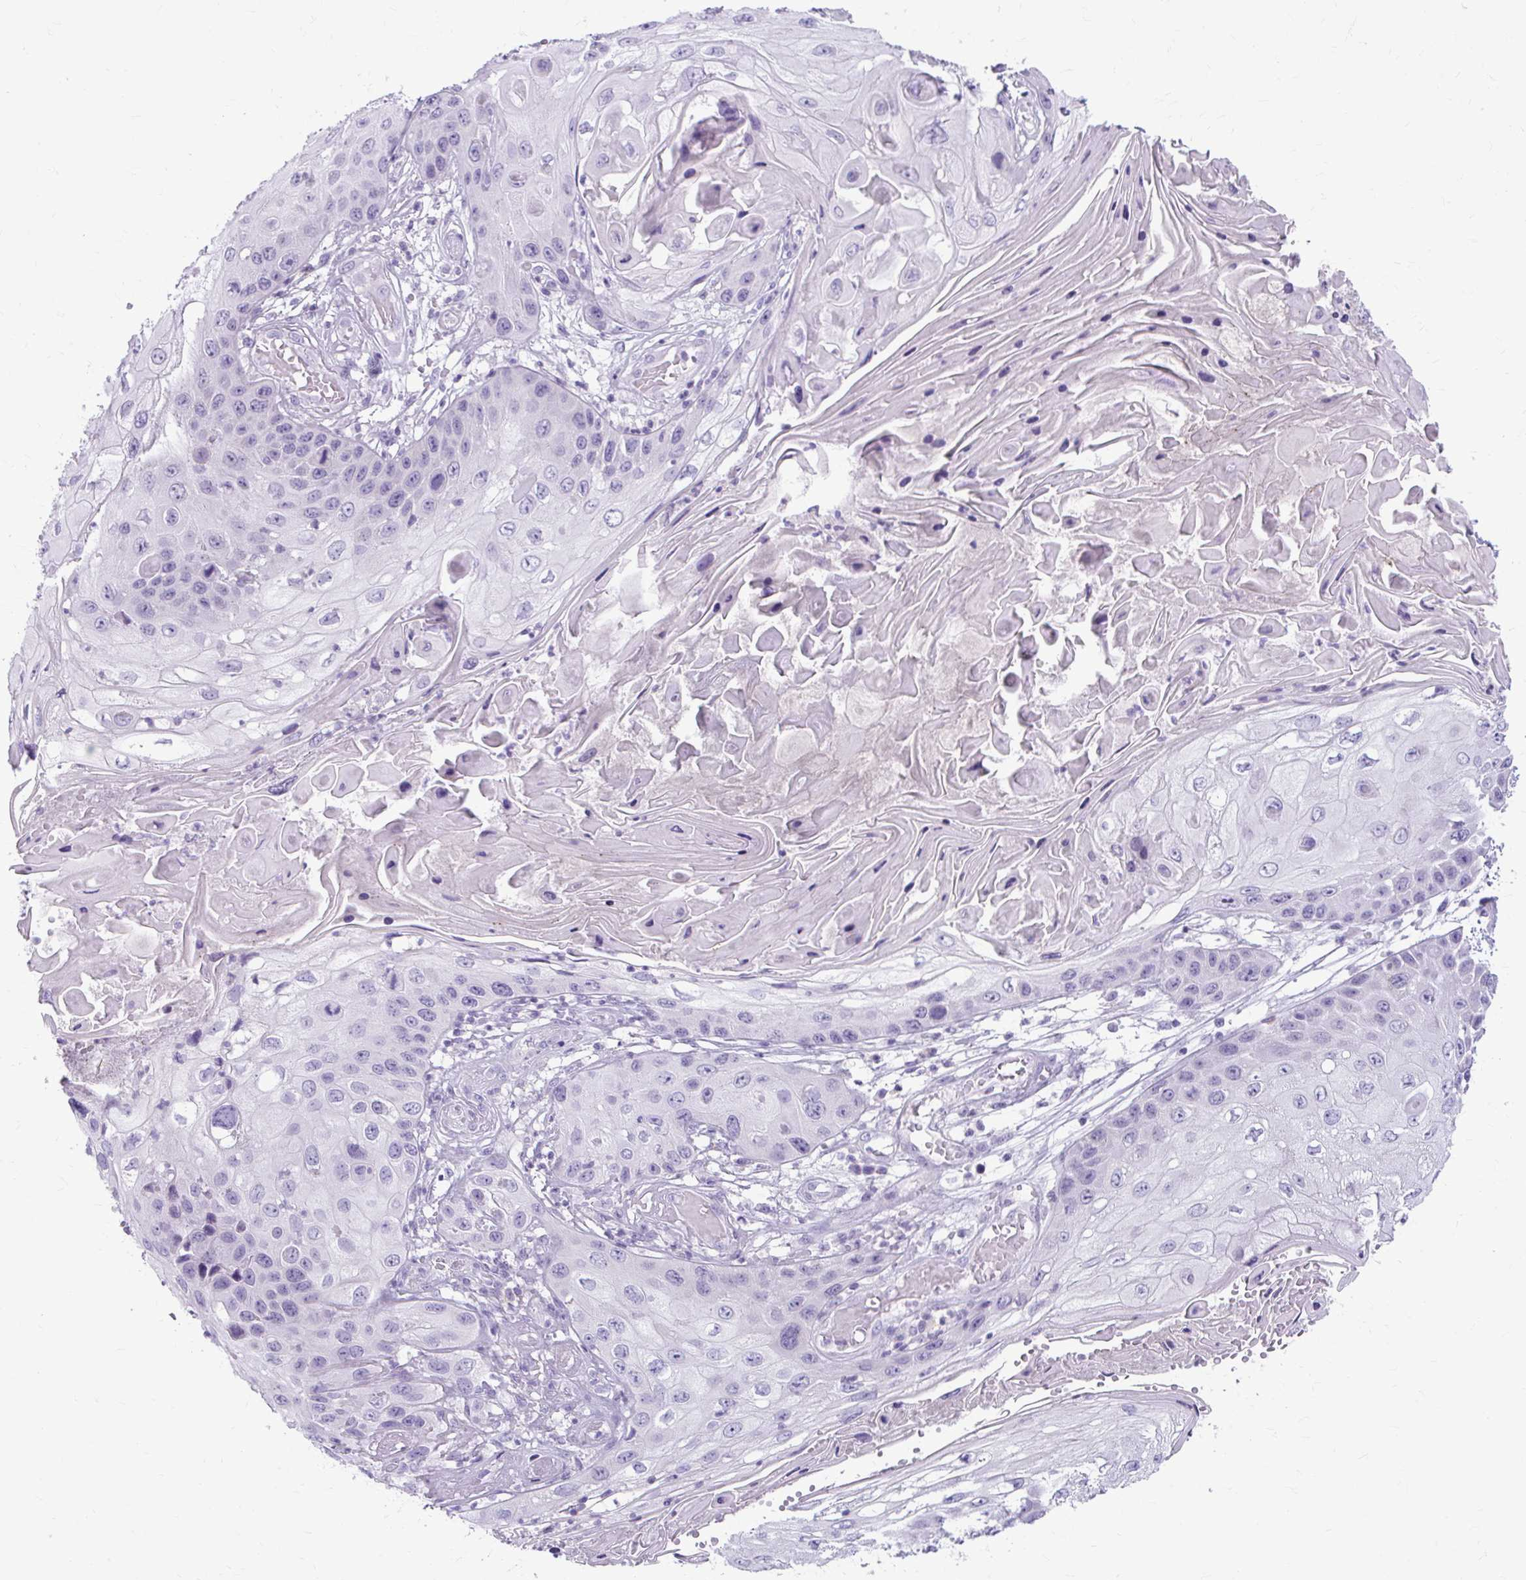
{"staining": {"intensity": "negative", "quantity": "none", "location": "none"}, "tissue": "skin cancer", "cell_type": "Tumor cells", "image_type": "cancer", "snomed": [{"axis": "morphology", "description": "Squamous cell carcinoma, NOS"}, {"axis": "topography", "description": "Skin"}, {"axis": "topography", "description": "Vulva"}], "caption": "Human skin squamous cell carcinoma stained for a protein using immunohistochemistry (IHC) demonstrates no positivity in tumor cells.", "gene": "CHIA", "patient": {"sex": "female", "age": 44}}